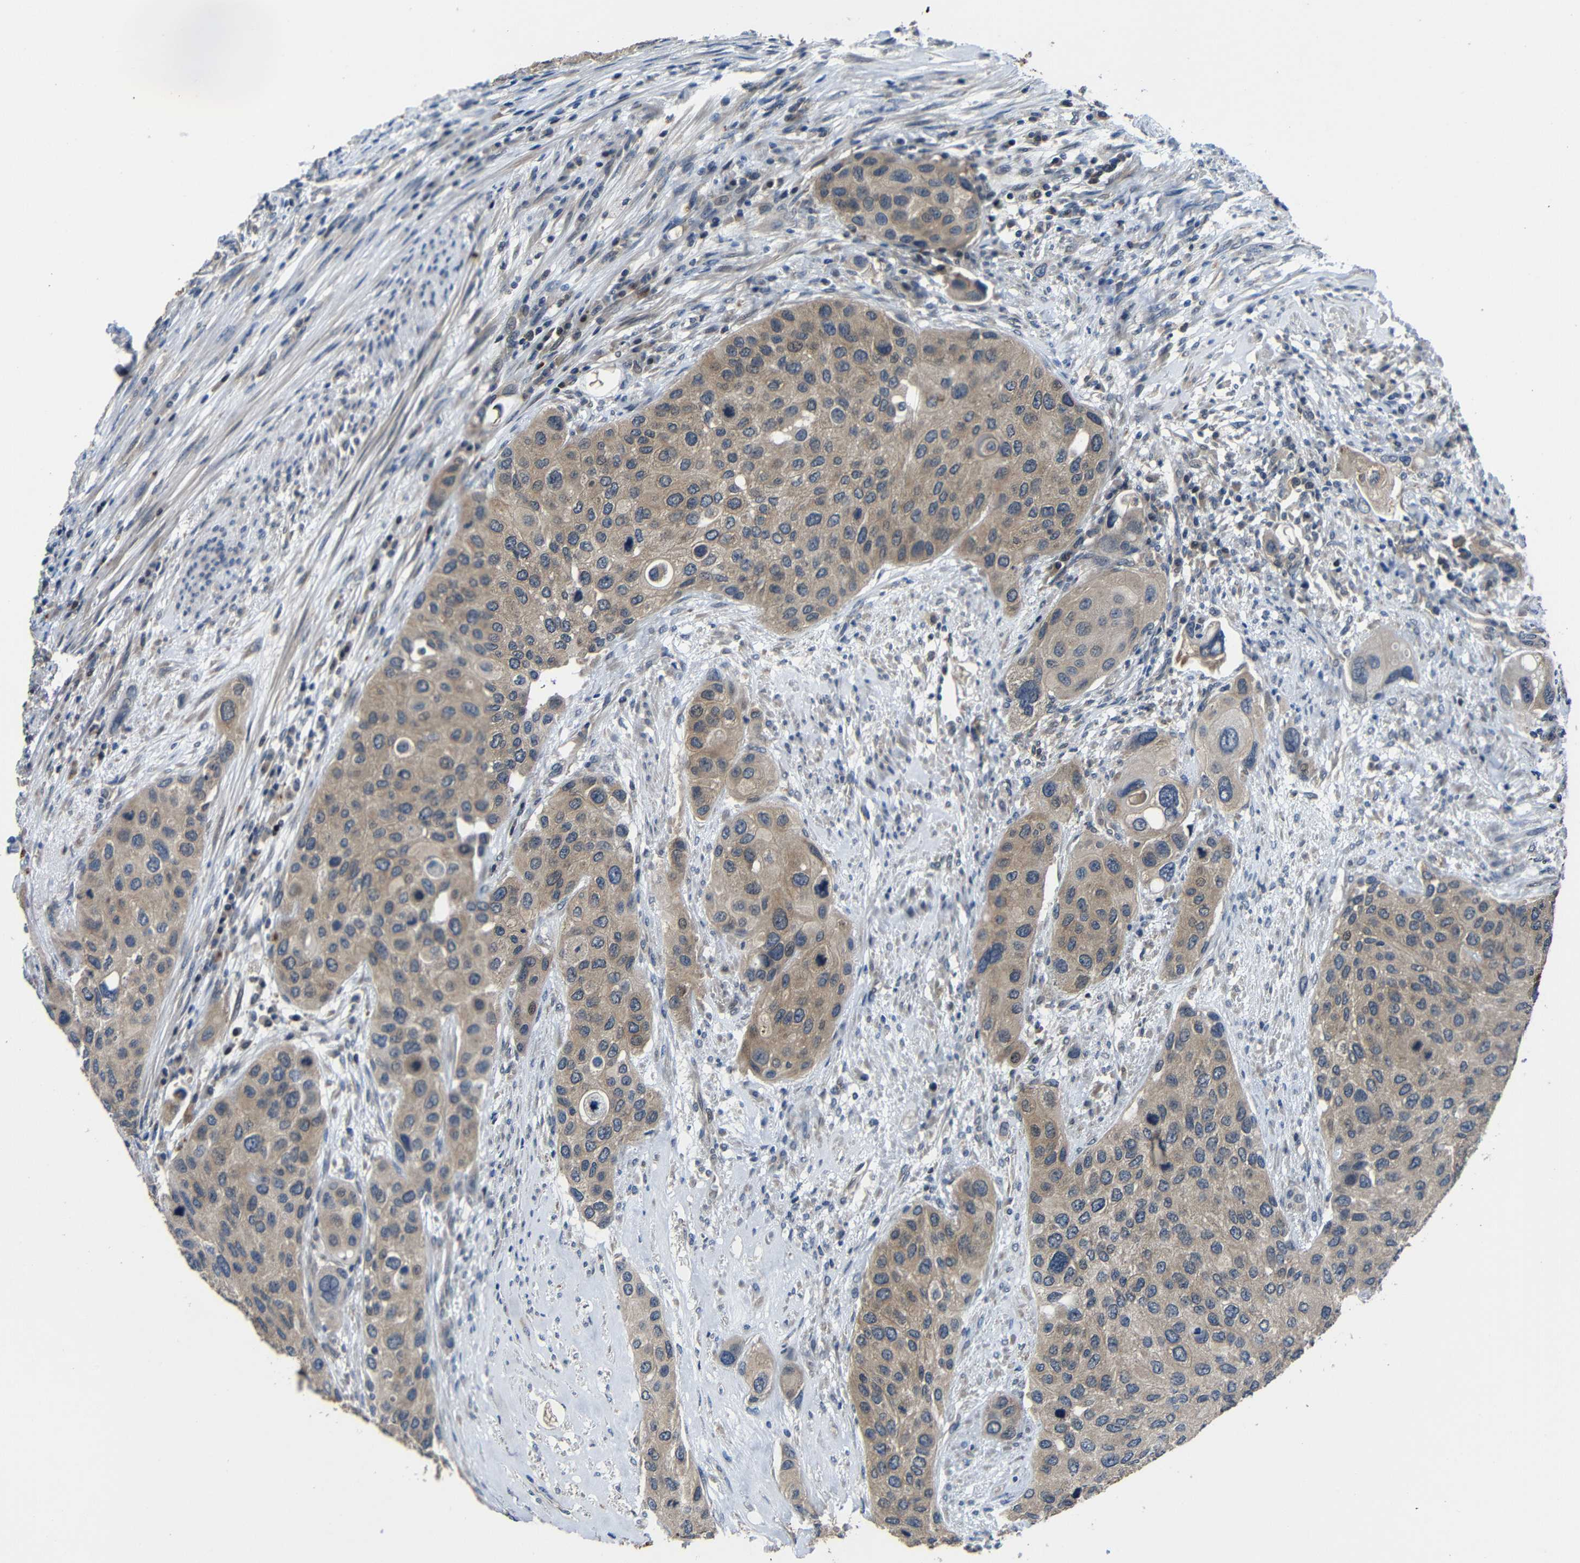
{"staining": {"intensity": "weak", "quantity": ">75%", "location": "cytoplasmic/membranous"}, "tissue": "urothelial cancer", "cell_type": "Tumor cells", "image_type": "cancer", "snomed": [{"axis": "morphology", "description": "Urothelial carcinoma, High grade"}, {"axis": "topography", "description": "Urinary bladder"}], "caption": "A brown stain labels weak cytoplasmic/membranous positivity of a protein in high-grade urothelial carcinoma tumor cells.", "gene": "C6orf89", "patient": {"sex": "female", "age": 56}}